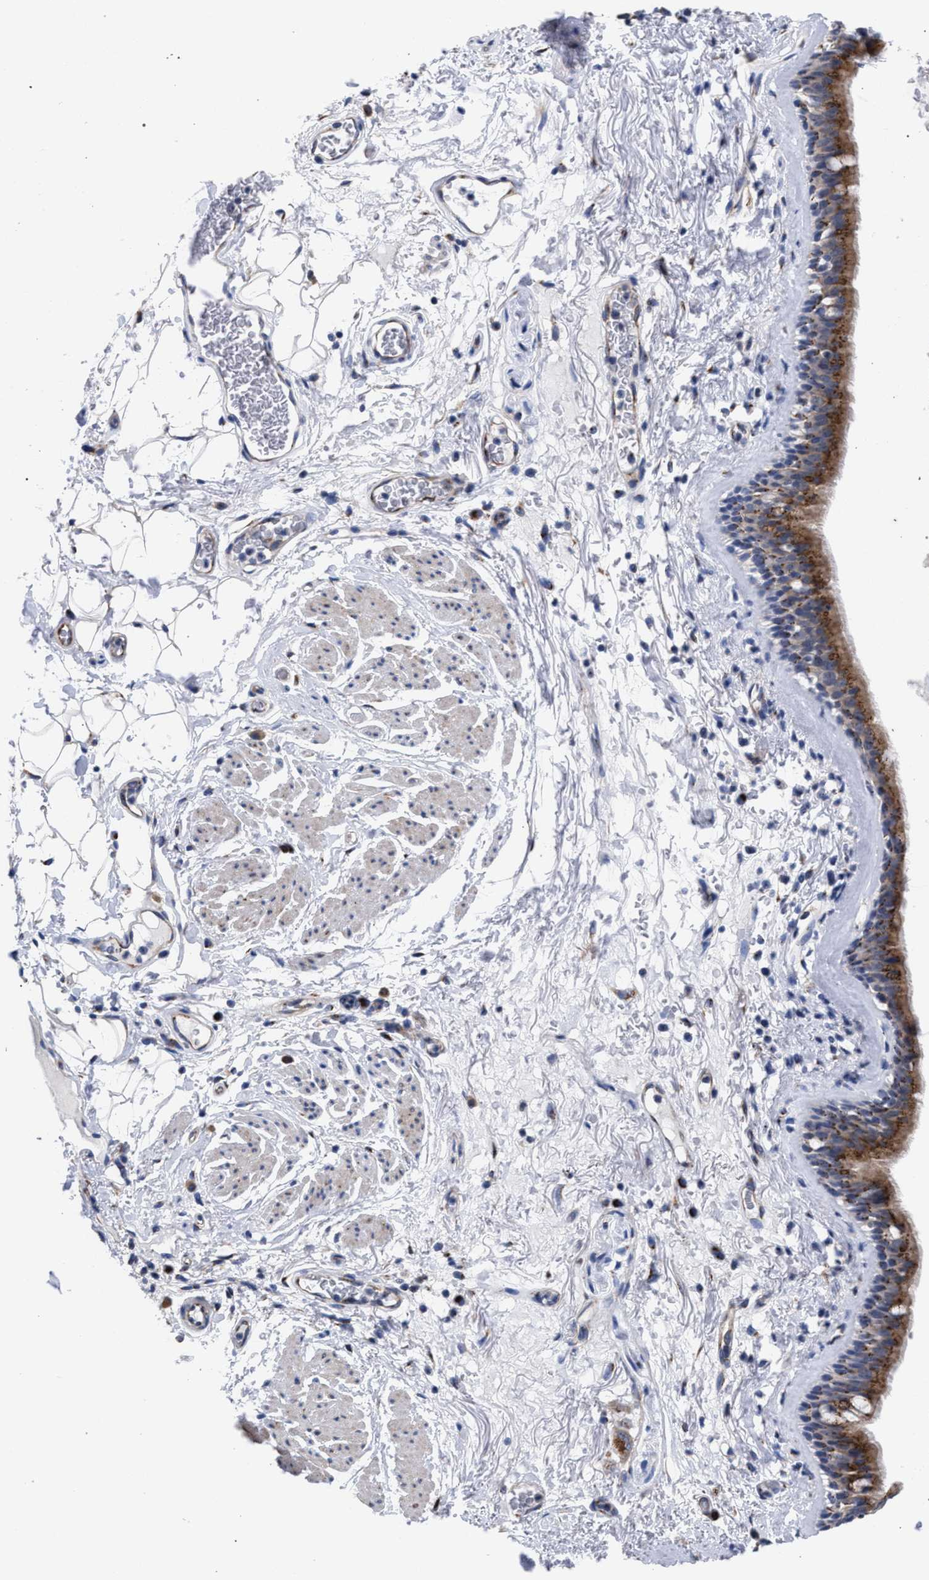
{"staining": {"intensity": "moderate", "quantity": ">75%", "location": "cytoplasmic/membranous"}, "tissue": "bronchus", "cell_type": "Respiratory epithelial cells", "image_type": "normal", "snomed": [{"axis": "morphology", "description": "Normal tissue, NOS"}, {"axis": "topography", "description": "Cartilage tissue"}], "caption": "Brown immunohistochemical staining in normal bronchus reveals moderate cytoplasmic/membranous expression in approximately >75% of respiratory epithelial cells.", "gene": "GOLGA2", "patient": {"sex": "female", "age": 63}}